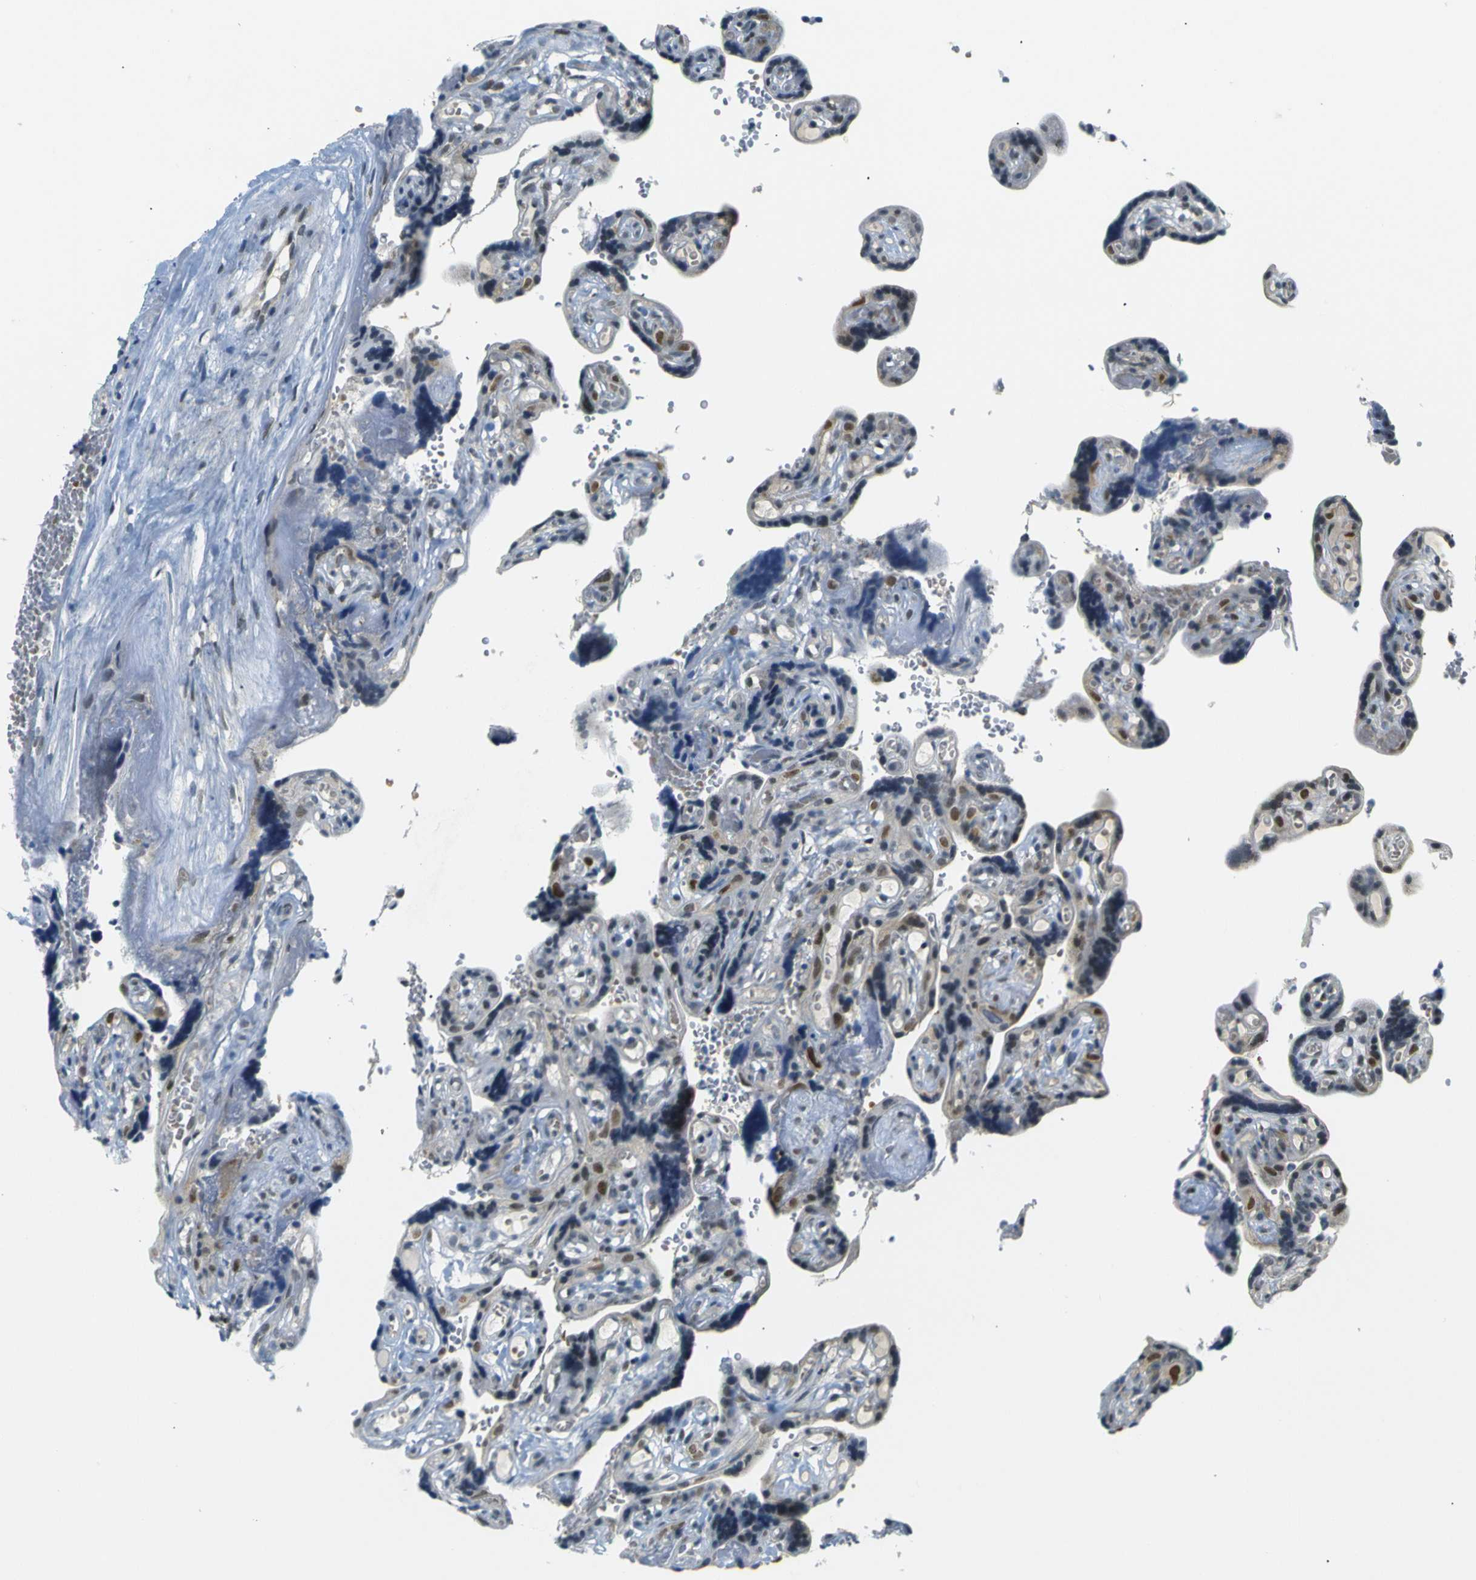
{"staining": {"intensity": "moderate", "quantity": ">75%", "location": "cytoplasmic/membranous,nuclear"}, "tissue": "placenta", "cell_type": "Decidual cells", "image_type": "normal", "snomed": [{"axis": "morphology", "description": "Normal tissue, NOS"}, {"axis": "topography", "description": "Placenta"}], "caption": "Unremarkable placenta was stained to show a protein in brown. There is medium levels of moderate cytoplasmic/membranous,nuclear expression in about >75% of decidual cells. (IHC, brightfield microscopy, high magnification).", "gene": "SKP1", "patient": {"sex": "female", "age": 30}}